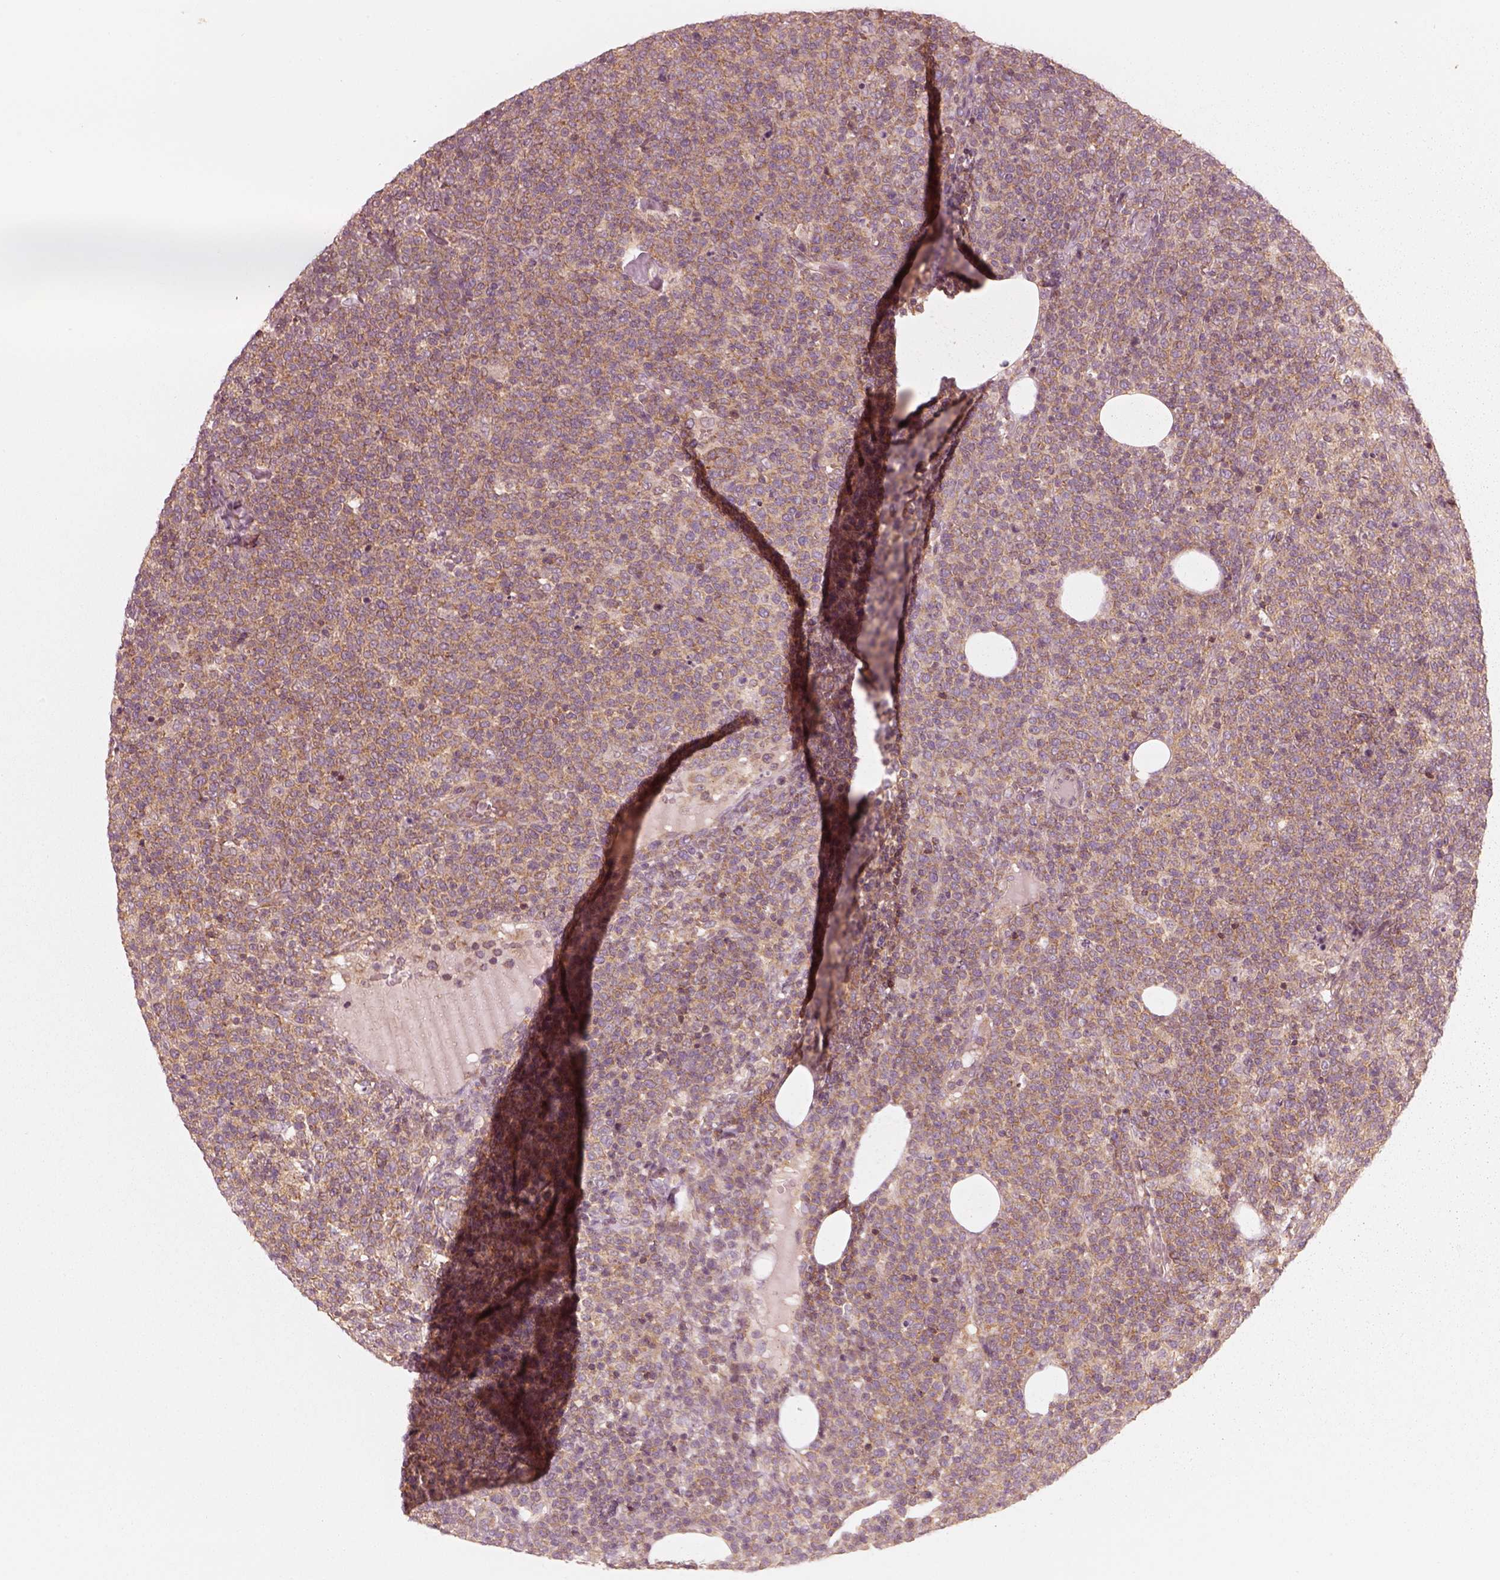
{"staining": {"intensity": "moderate", "quantity": ">75%", "location": "cytoplasmic/membranous"}, "tissue": "lymphoma", "cell_type": "Tumor cells", "image_type": "cancer", "snomed": [{"axis": "morphology", "description": "Malignant lymphoma, non-Hodgkin's type, High grade"}, {"axis": "topography", "description": "Lymph node"}], "caption": "Immunohistochemical staining of human lymphoma reveals medium levels of moderate cytoplasmic/membranous expression in approximately >75% of tumor cells. The protein of interest is shown in brown color, while the nuclei are stained blue.", "gene": "CNOT2", "patient": {"sex": "male", "age": 61}}